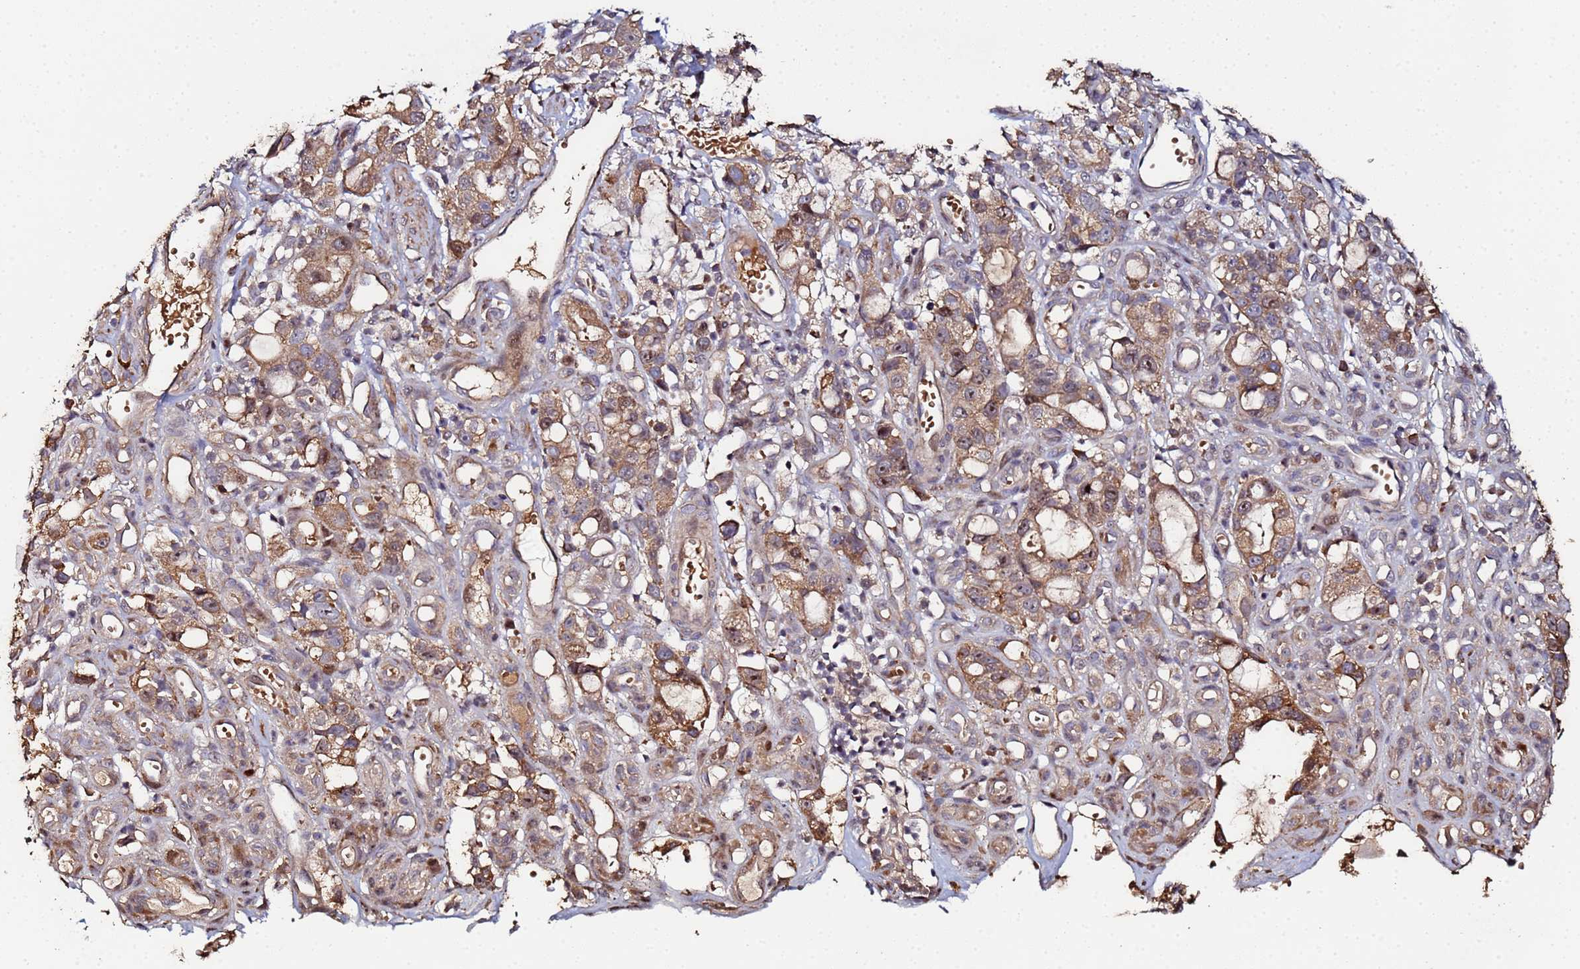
{"staining": {"intensity": "moderate", "quantity": ">75%", "location": "cytoplasmic/membranous"}, "tissue": "stomach cancer", "cell_type": "Tumor cells", "image_type": "cancer", "snomed": [{"axis": "morphology", "description": "Adenocarcinoma, NOS"}, {"axis": "topography", "description": "Stomach"}], "caption": "Protein expression analysis of human adenocarcinoma (stomach) reveals moderate cytoplasmic/membranous expression in approximately >75% of tumor cells.", "gene": "OSER1", "patient": {"sex": "male", "age": 55}}